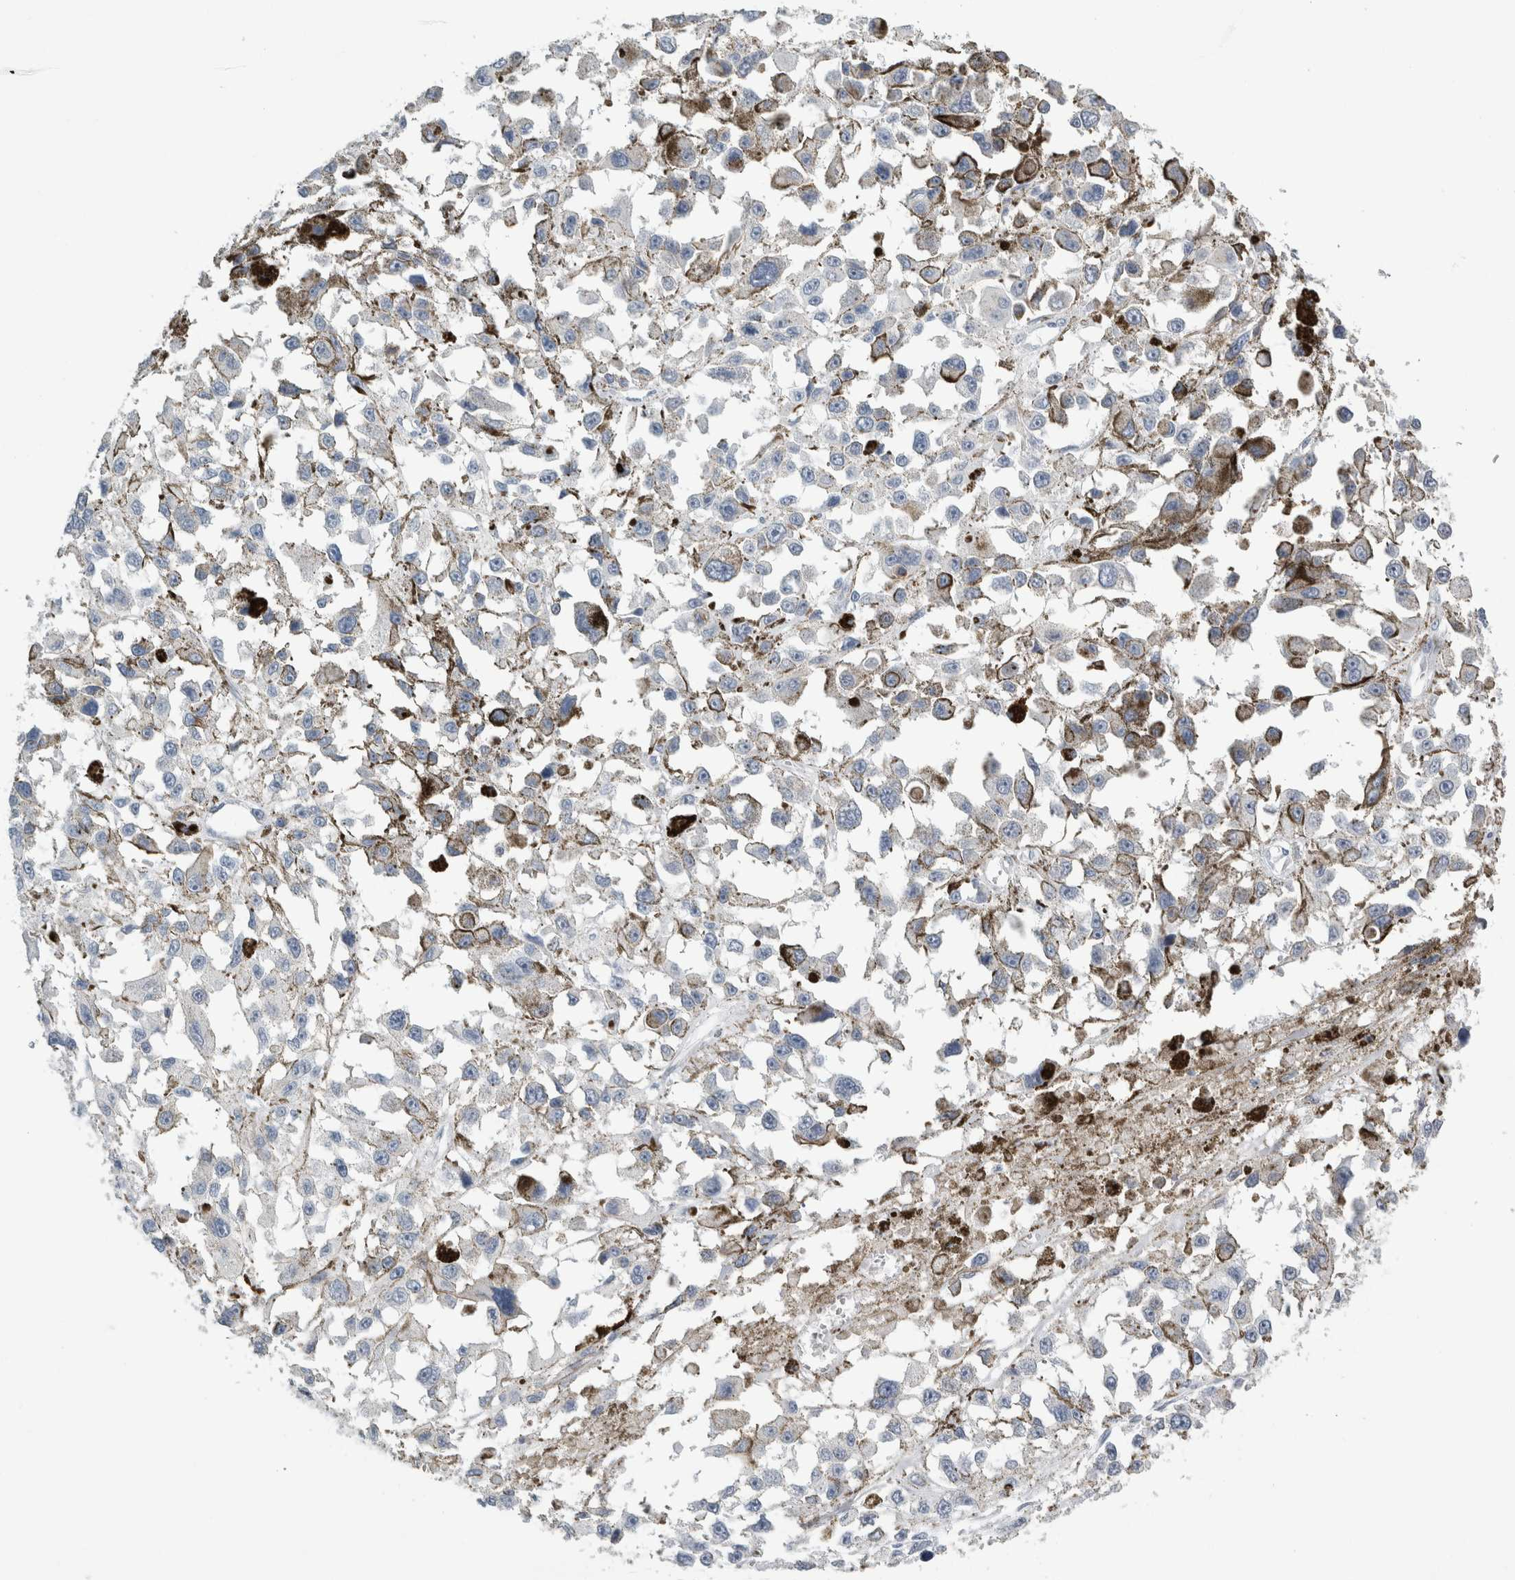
{"staining": {"intensity": "negative", "quantity": "none", "location": "none"}, "tissue": "melanoma", "cell_type": "Tumor cells", "image_type": "cancer", "snomed": [{"axis": "morphology", "description": "Malignant melanoma, Metastatic site"}, {"axis": "topography", "description": "Lymph node"}], "caption": "This is an immunohistochemistry (IHC) photomicrograph of human malignant melanoma (metastatic site). There is no positivity in tumor cells.", "gene": "NEFM", "patient": {"sex": "male", "age": 59}}